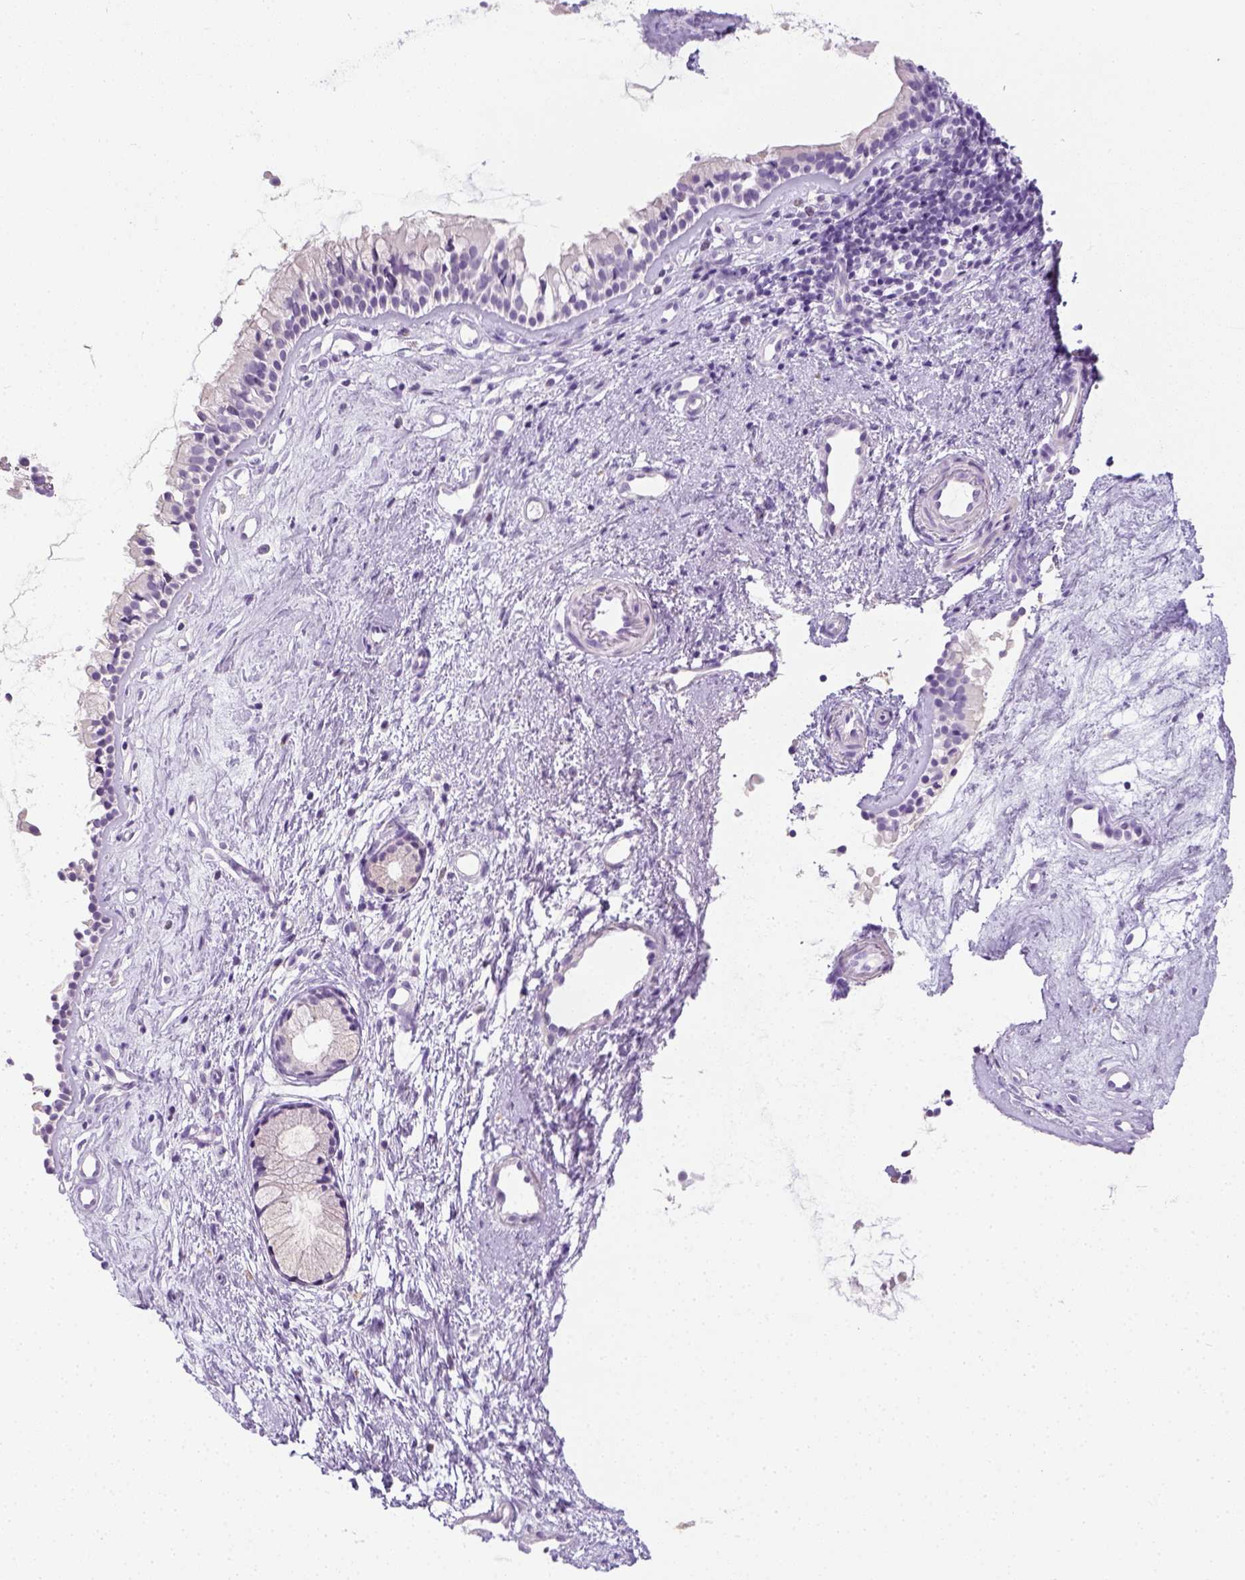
{"staining": {"intensity": "negative", "quantity": "none", "location": "none"}, "tissue": "nasopharynx", "cell_type": "Respiratory epithelial cells", "image_type": "normal", "snomed": [{"axis": "morphology", "description": "Normal tissue, NOS"}, {"axis": "topography", "description": "Nasopharynx"}], "caption": "DAB immunohistochemical staining of benign human nasopharynx demonstrates no significant positivity in respiratory epithelial cells.", "gene": "LGSN", "patient": {"sex": "female", "age": 52}}